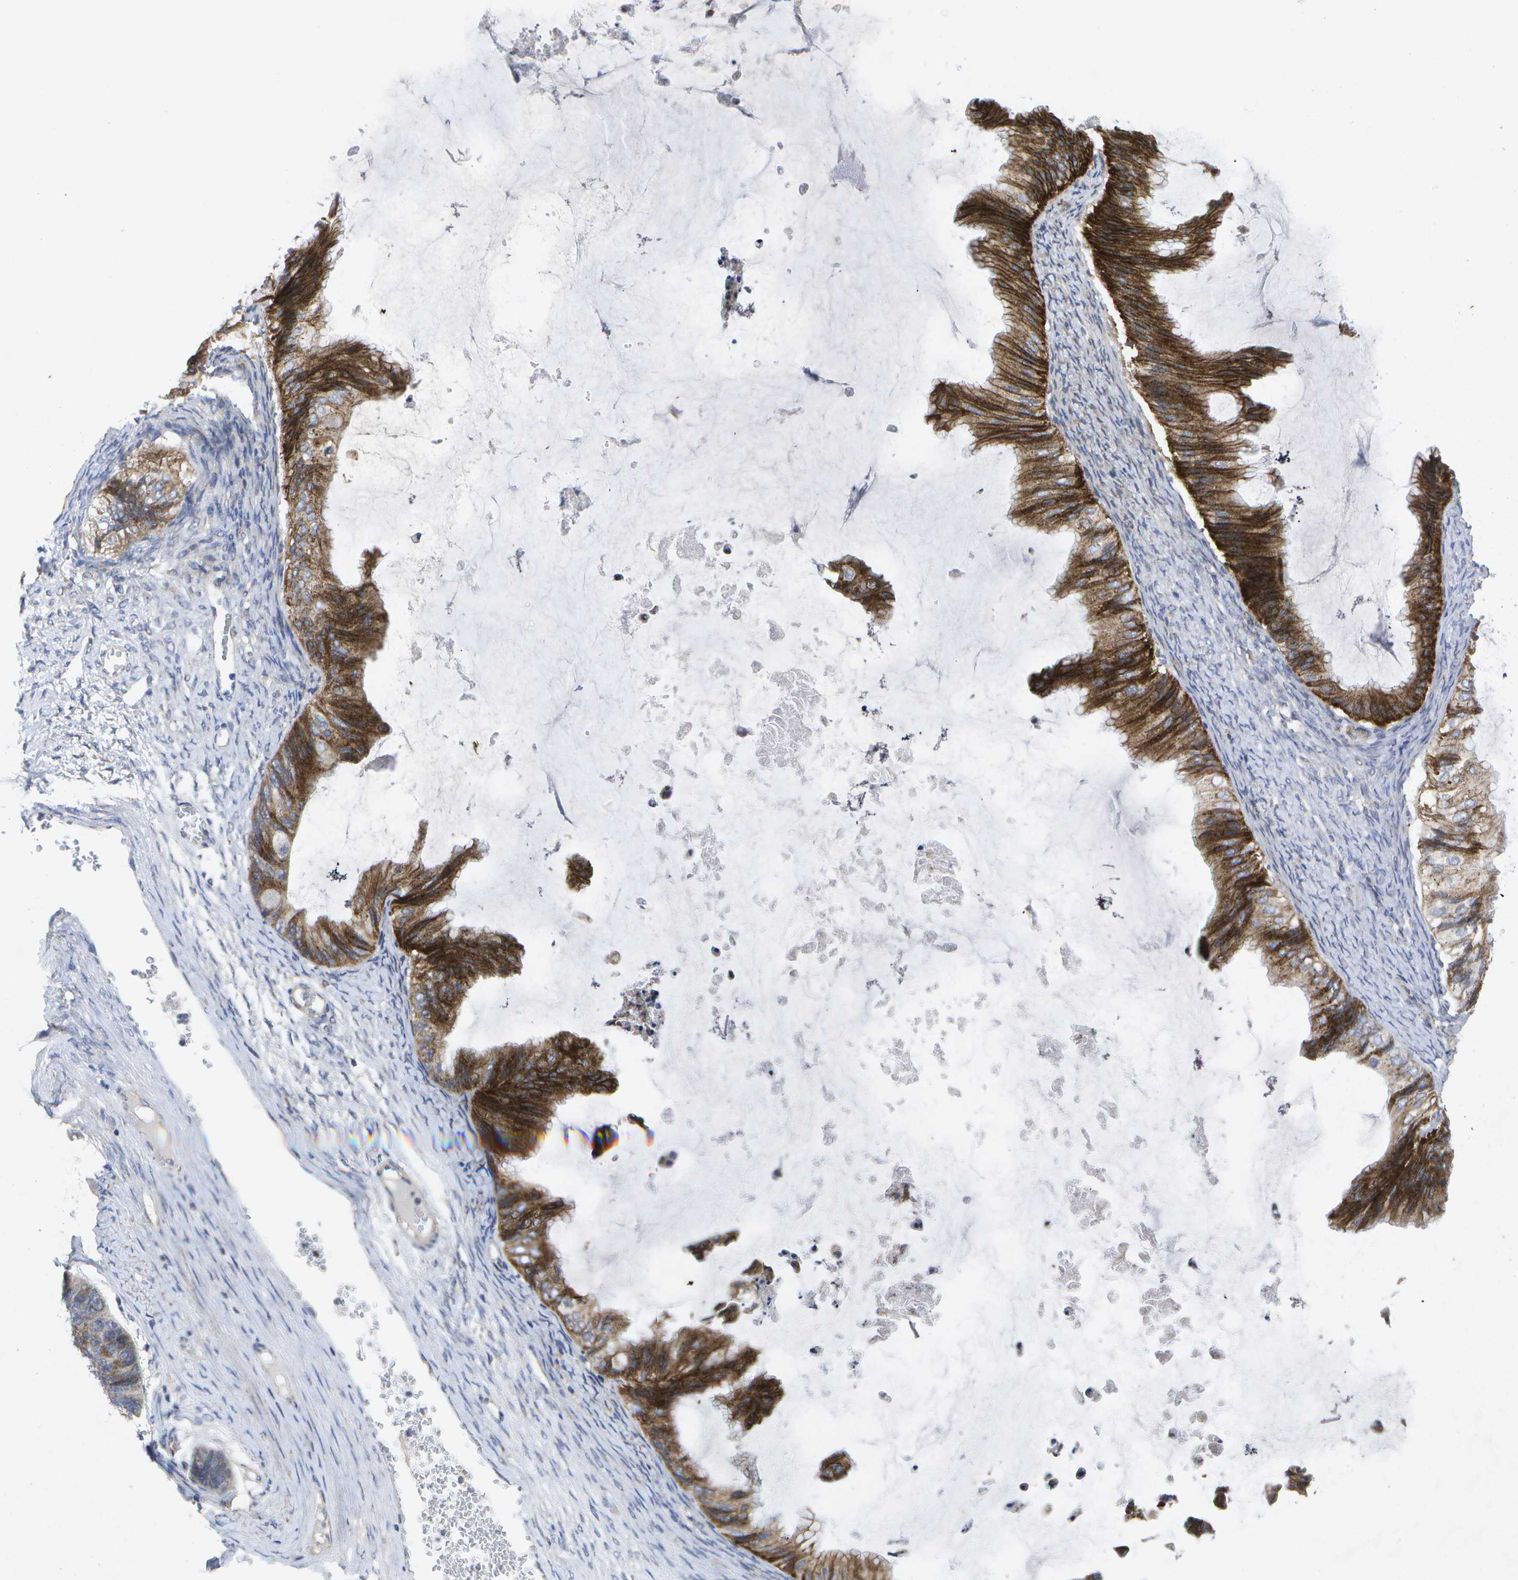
{"staining": {"intensity": "strong", "quantity": ">75%", "location": "cytoplasmic/membranous"}, "tissue": "ovarian cancer", "cell_type": "Tumor cells", "image_type": "cancer", "snomed": [{"axis": "morphology", "description": "Cystadenocarcinoma, mucinous, NOS"}, {"axis": "topography", "description": "Ovary"}], "caption": "Immunohistochemical staining of mucinous cystadenocarcinoma (ovarian) shows high levels of strong cytoplasmic/membranous protein positivity in approximately >75% of tumor cells.", "gene": "KDELR1", "patient": {"sex": "female", "age": 61}}